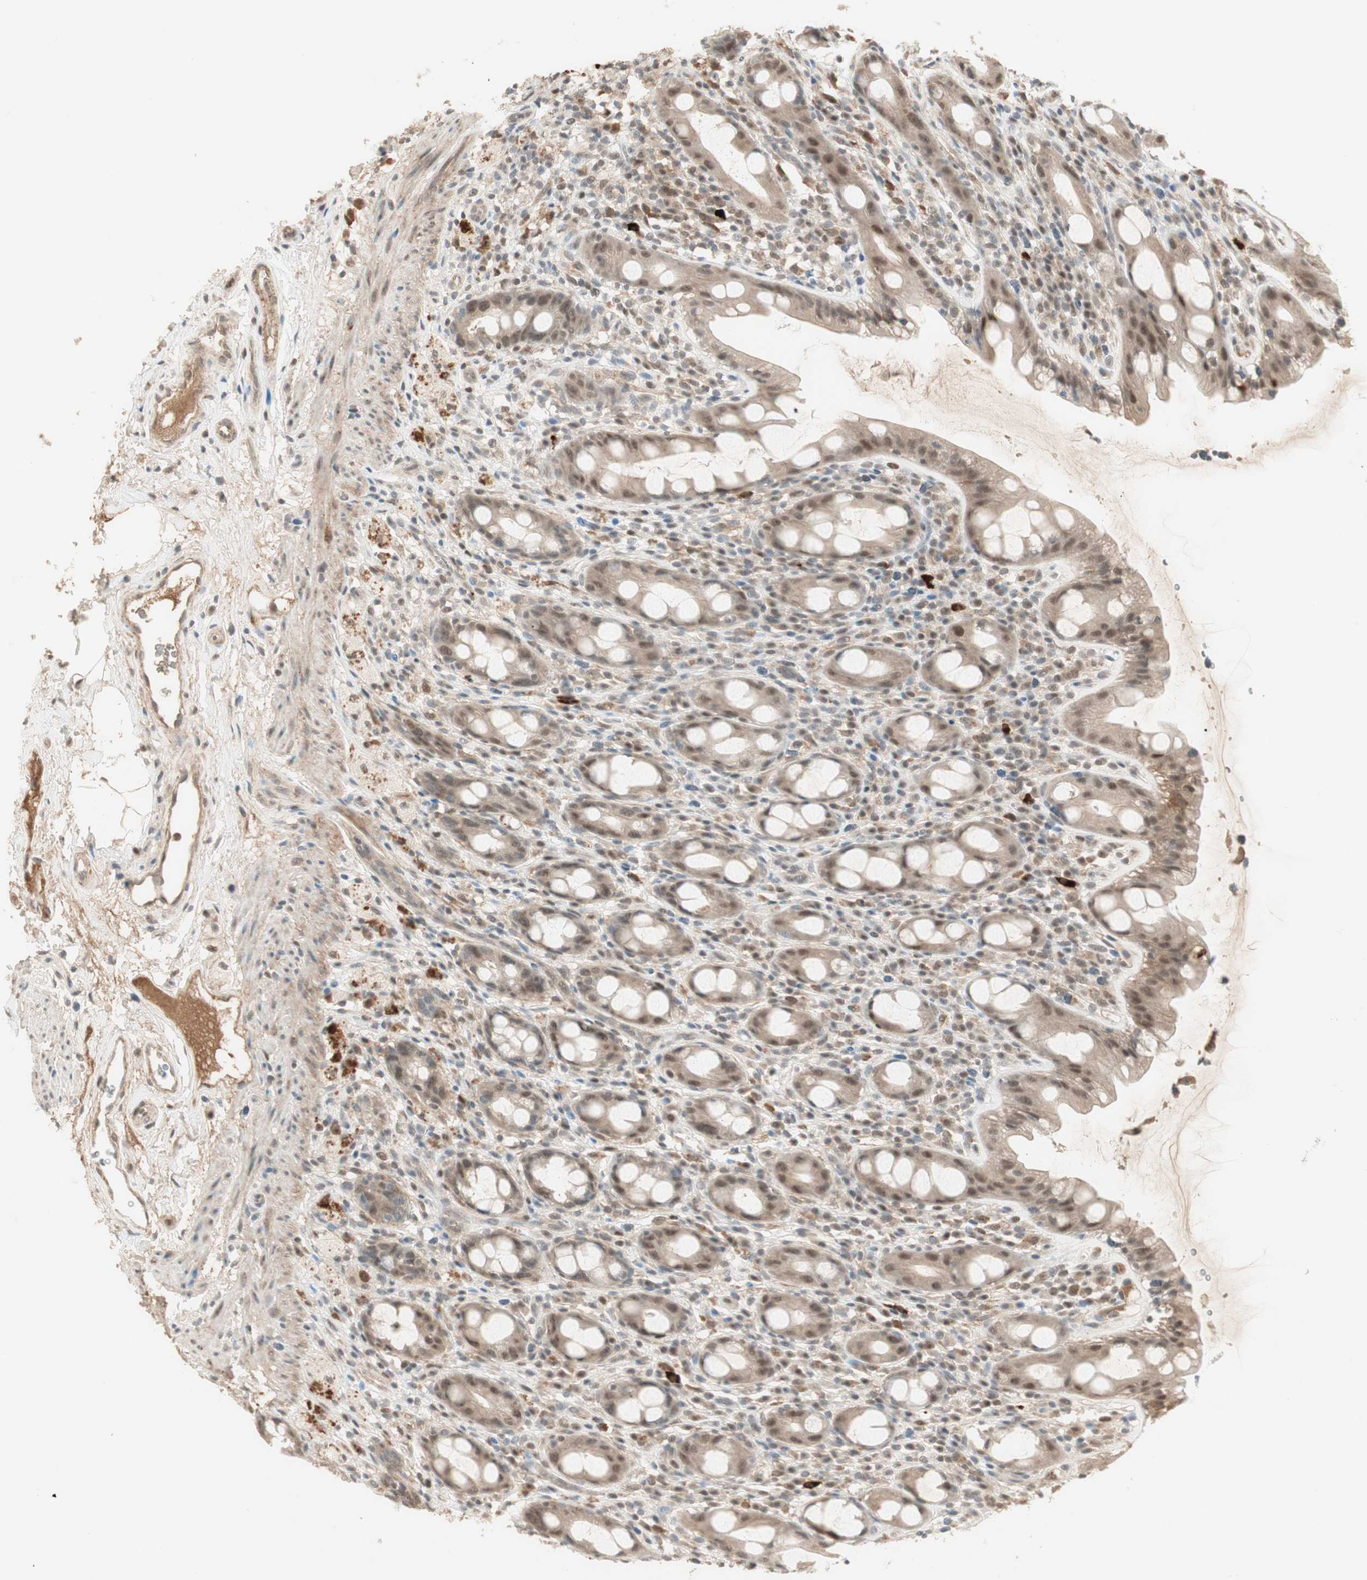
{"staining": {"intensity": "weak", "quantity": "25%-75%", "location": "cytoplasmic/membranous,nuclear"}, "tissue": "rectum", "cell_type": "Glandular cells", "image_type": "normal", "snomed": [{"axis": "morphology", "description": "Normal tissue, NOS"}, {"axis": "topography", "description": "Rectum"}], "caption": "High-magnification brightfield microscopy of unremarkable rectum stained with DAB (3,3'-diaminobenzidine) (brown) and counterstained with hematoxylin (blue). glandular cells exhibit weak cytoplasmic/membranous,nuclear staining is identified in approximately25%-75% of cells.", "gene": "RNGTT", "patient": {"sex": "male", "age": 44}}